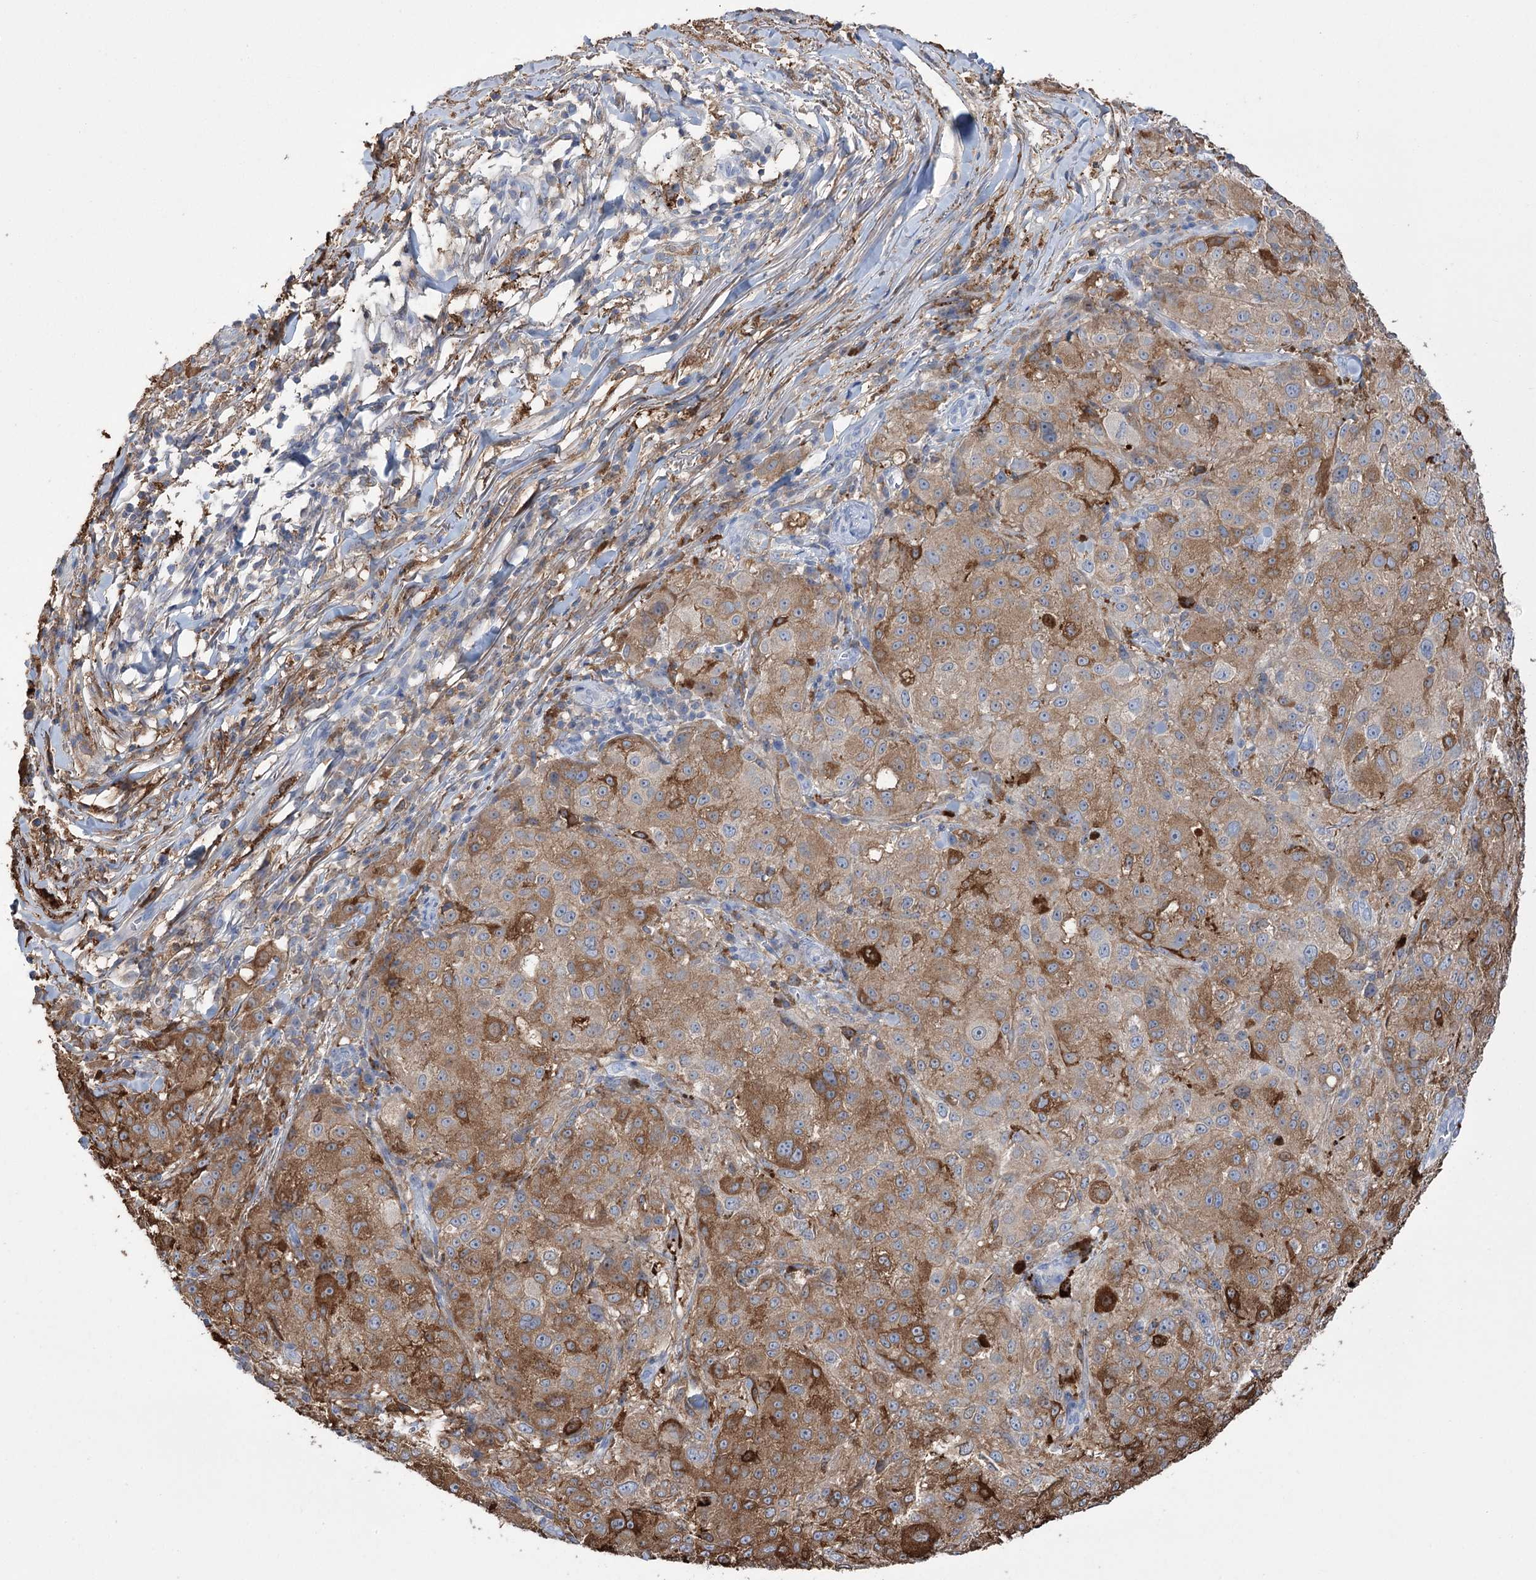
{"staining": {"intensity": "strong", "quantity": "25%-75%", "location": "cytoplasmic/membranous"}, "tissue": "melanoma", "cell_type": "Tumor cells", "image_type": "cancer", "snomed": [{"axis": "morphology", "description": "Necrosis, NOS"}, {"axis": "morphology", "description": "Malignant melanoma, NOS"}, {"axis": "topography", "description": "Skin"}], "caption": "Immunohistochemistry photomicrograph of human malignant melanoma stained for a protein (brown), which reveals high levels of strong cytoplasmic/membranous expression in about 25%-75% of tumor cells.", "gene": "ZNF622", "patient": {"sex": "female", "age": 87}}